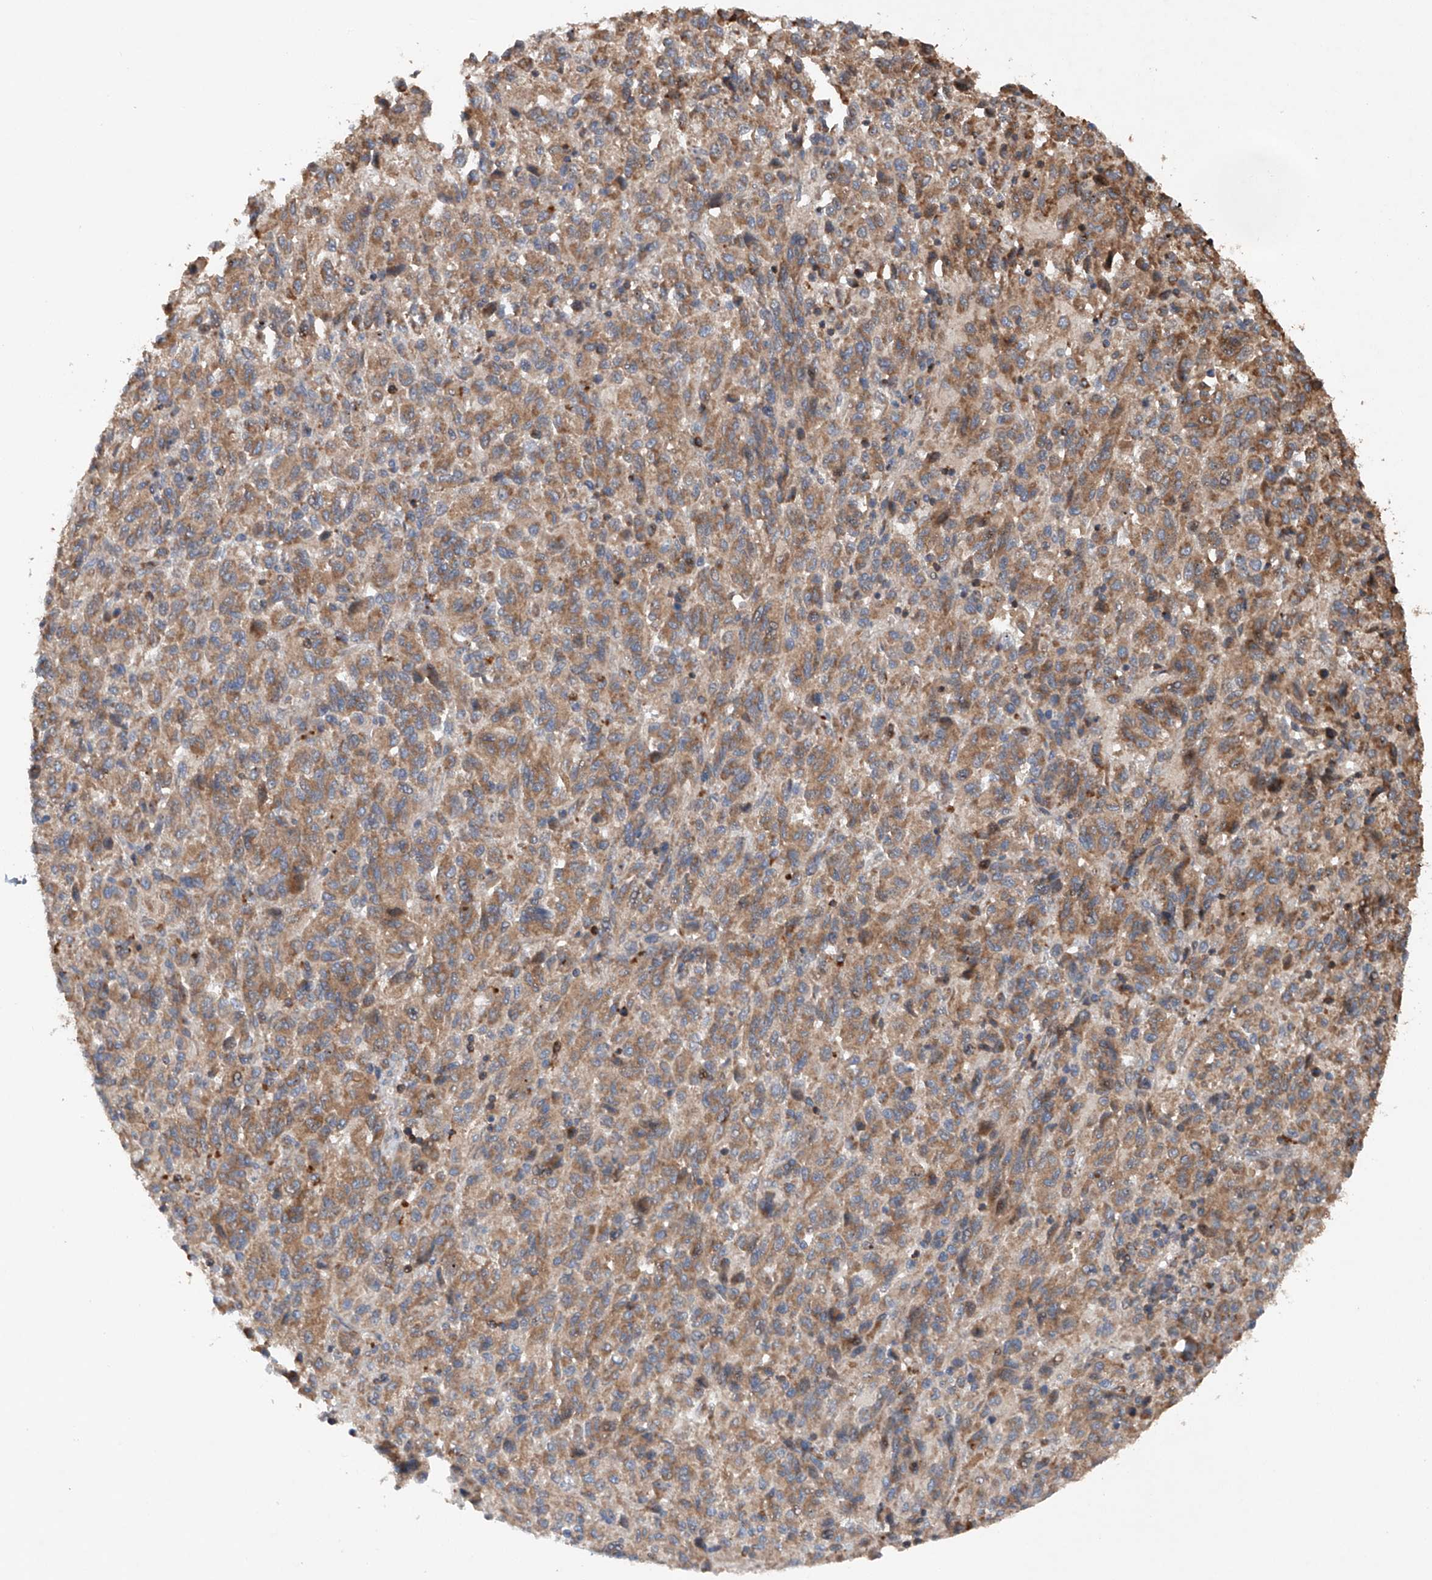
{"staining": {"intensity": "moderate", "quantity": ">75%", "location": "cytoplasmic/membranous"}, "tissue": "melanoma", "cell_type": "Tumor cells", "image_type": "cancer", "snomed": [{"axis": "morphology", "description": "Malignant melanoma, Metastatic site"}, {"axis": "topography", "description": "Lung"}], "caption": "Malignant melanoma (metastatic site) stained with a protein marker shows moderate staining in tumor cells.", "gene": "CEP85L", "patient": {"sex": "male", "age": 64}}